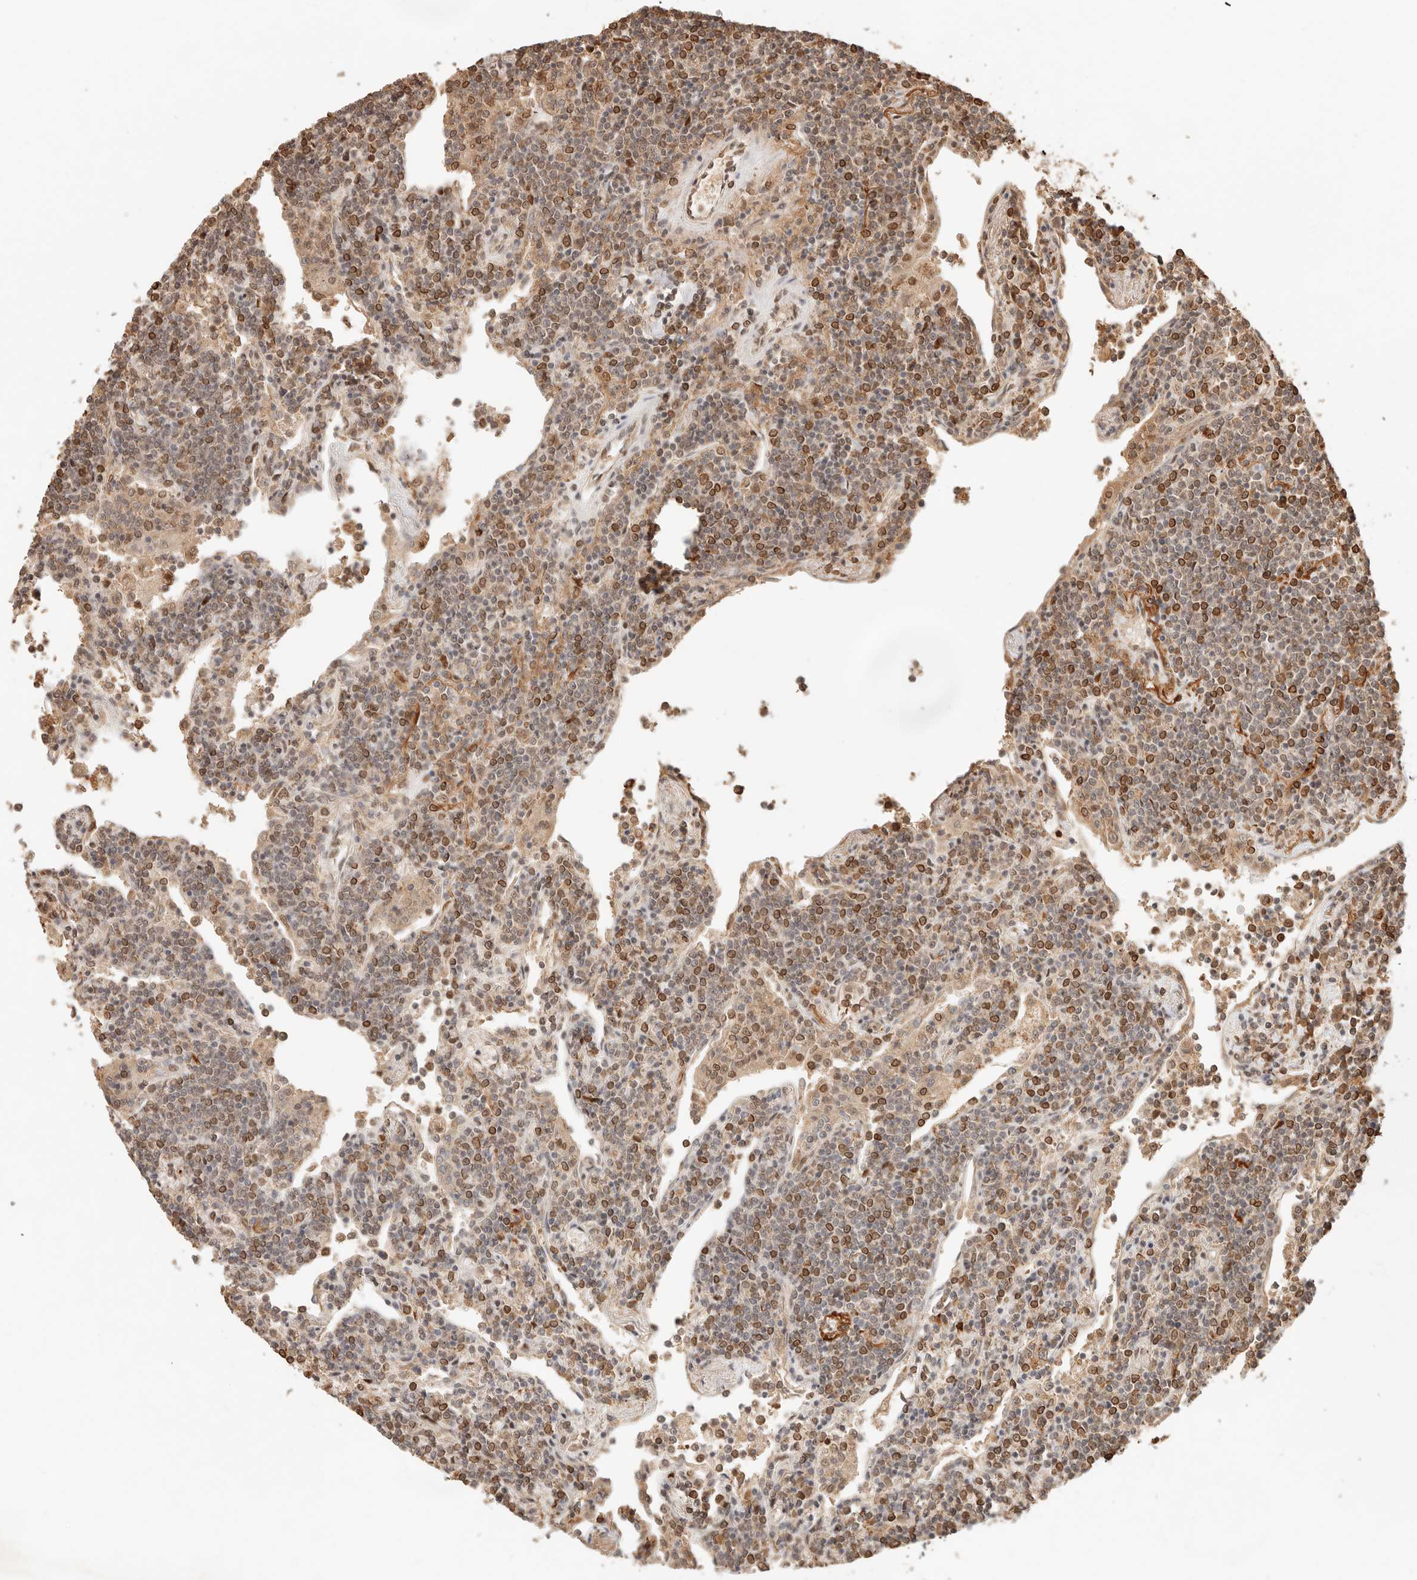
{"staining": {"intensity": "moderate", "quantity": ">75%", "location": "nuclear"}, "tissue": "lymphoma", "cell_type": "Tumor cells", "image_type": "cancer", "snomed": [{"axis": "morphology", "description": "Malignant lymphoma, non-Hodgkin's type, Low grade"}, {"axis": "topography", "description": "Lung"}], "caption": "Immunohistochemistry (DAB) staining of human lymphoma shows moderate nuclear protein expression in approximately >75% of tumor cells.", "gene": "NPAS2", "patient": {"sex": "female", "age": 71}}